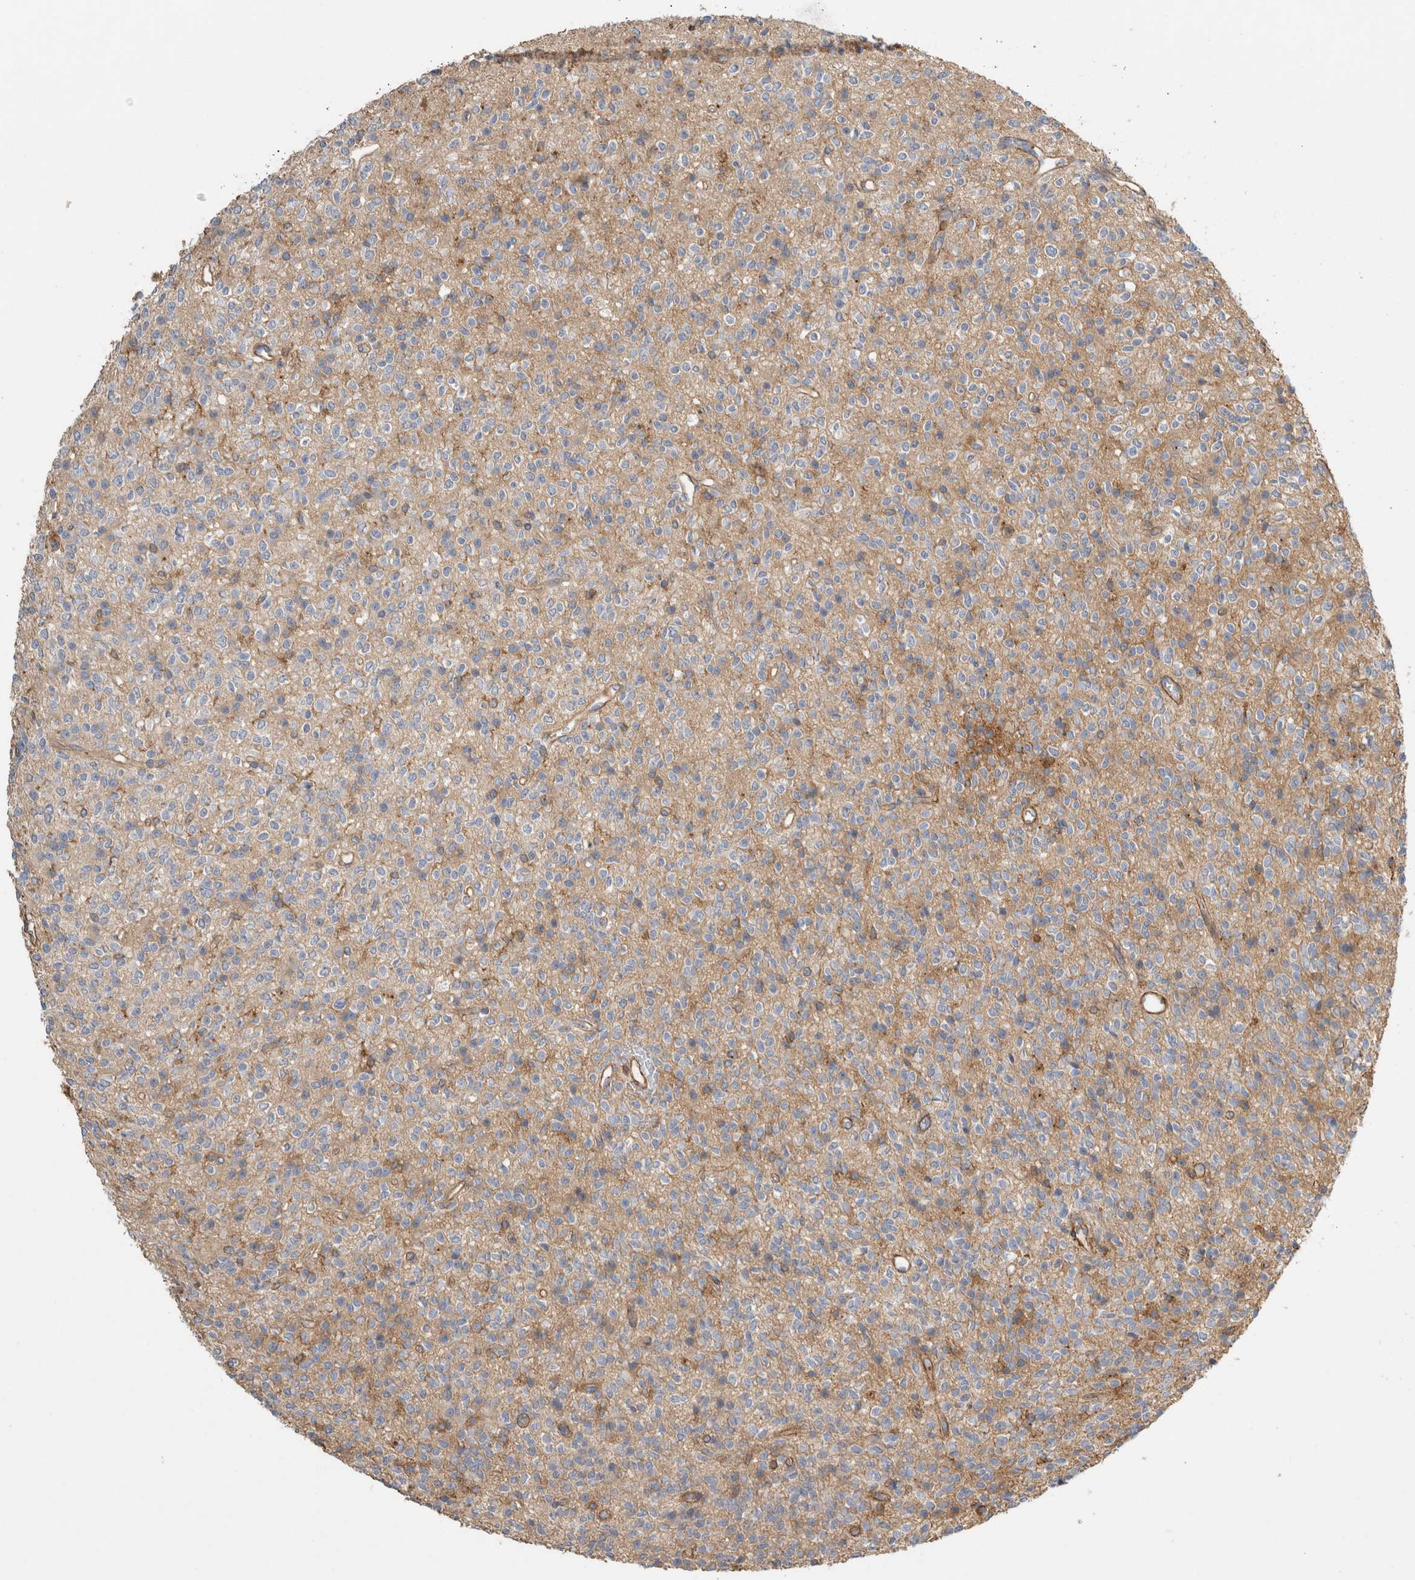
{"staining": {"intensity": "negative", "quantity": "none", "location": "none"}, "tissue": "glioma", "cell_type": "Tumor cells", "image_type": "cancer", "snomed": [{"axis": "morphology", "description": "Glioma, malignant, High grade"}, {"axis": "topography", "description": "Brain"}], "caption": "There is no significant staining in tumor cells of glioma.", "gene": "GPER1", "patient": {"sex": "male", "age": 34}}